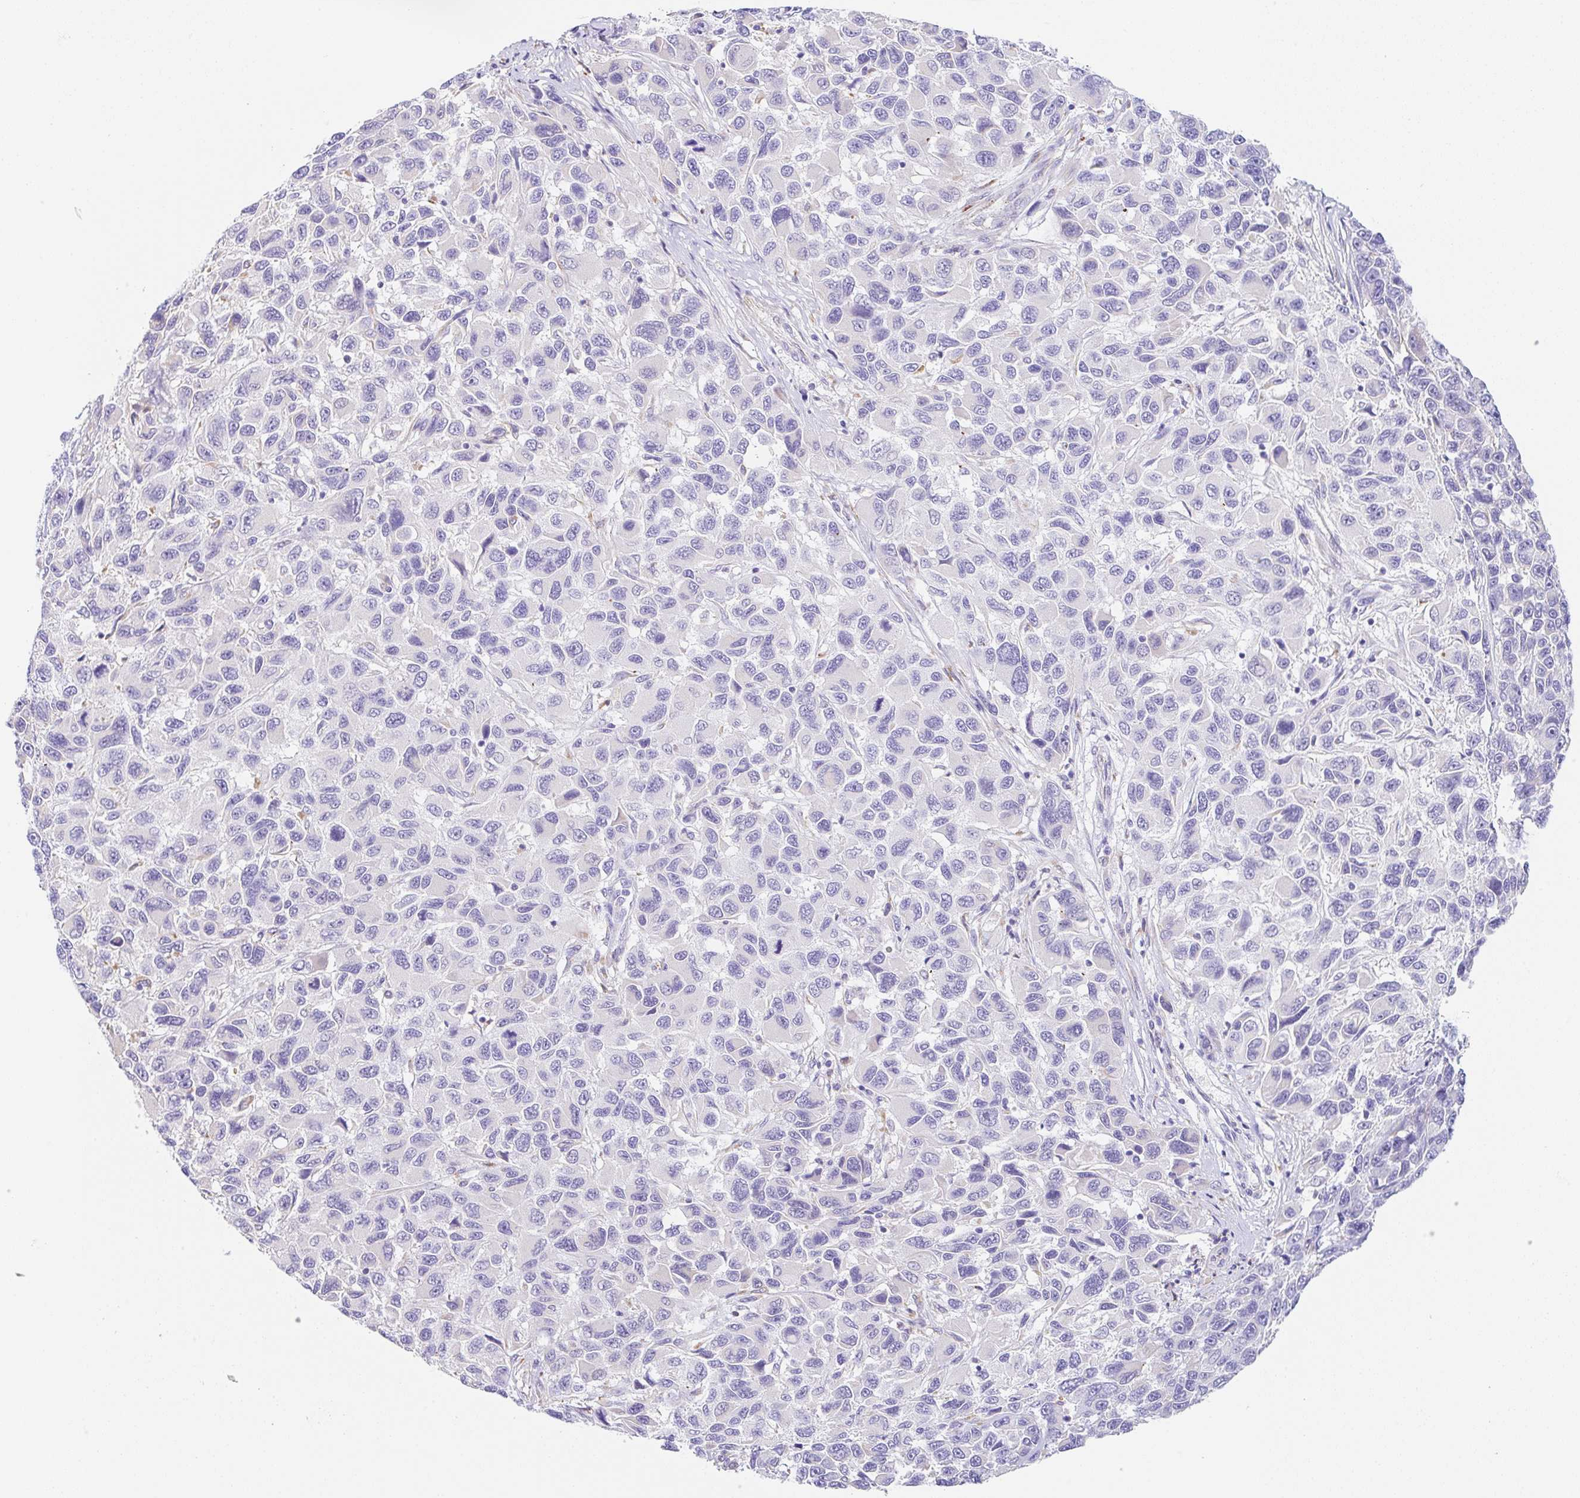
{"staining": {"intensity": "negative", "quantity": "none", "location": "none"}, "tissue": "melanoma", "cell_type": "Tumor cells", "image_type": "cancer", "snomed": [{"axis": "morphology", "description": "Malignant melanoma, NOS"}, {"axis": "topography", "description": "Skin"}], "caption": "DAB (3,3'-diaminobenzidine) immunohistochemical staining of melanoma displays no significant positivity in tumor cells. (Stains: DAB (3,3'-diaminobenzidine) IHC with hematoxylin counter stain, Microscopy: brightfield microscopy at high magnification).", "gene": "DKK4", "patient": {"sex": "male", "age": 53}}